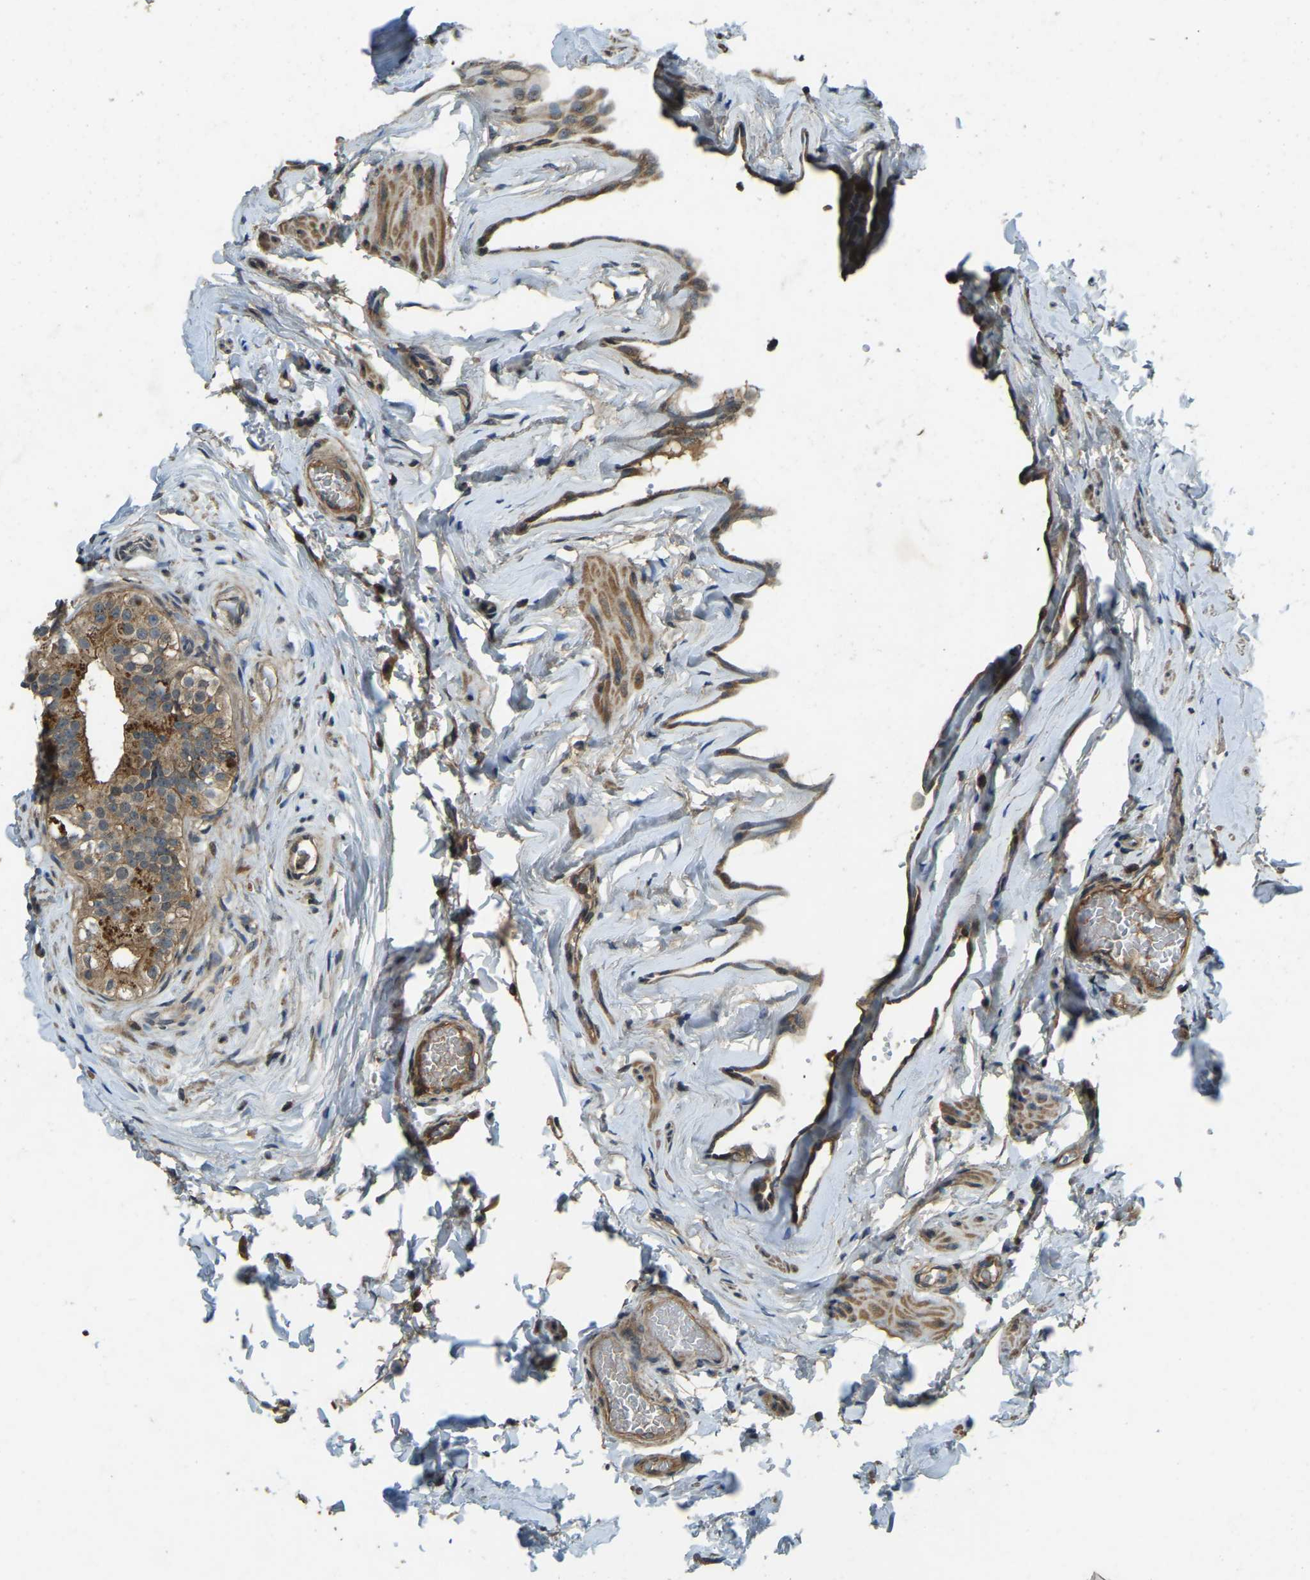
{"staining": {"intensity": "moderate", "quantity": ">75%", "location": "cytoplasmic/membranous"}, "tissue": "epididymis", "cell_type": "Glandular cells", "image_type": "normal", "snomed": [{"axis": "morphology", "description": "Normal tissue, NOS"}, {"axis": "topography", "description": "Testis"}, {"axis": "topography", "description": "Epididymis"}], "caption": "Glandular cells demonstrate moderate cytoplasmic/membranous expression in about >75% of cells in unremarkable epididymis.", "gene": "ATP8B1", "patient": {"sex": "male", "age": 36}}